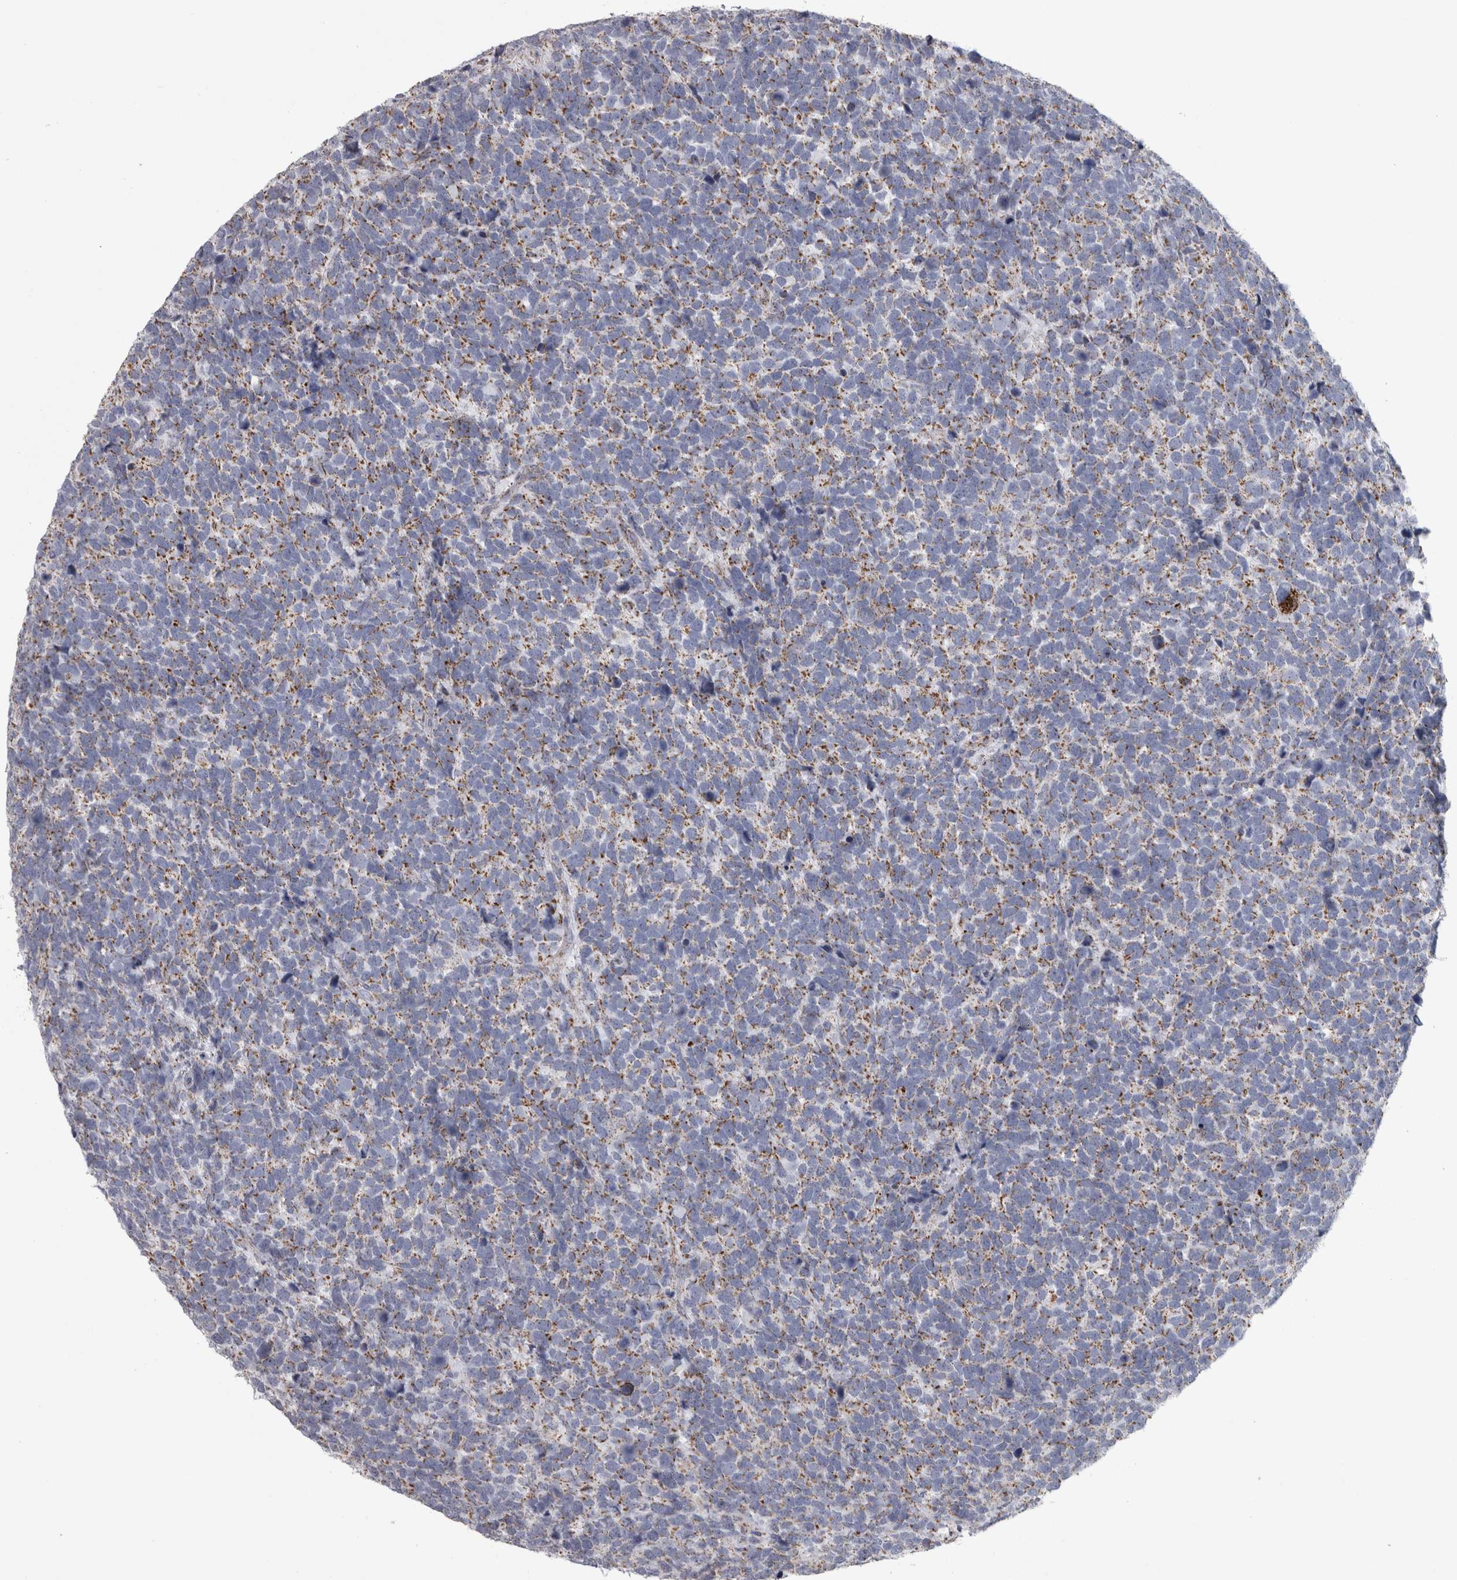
{"staining": {"intensity": "moderate", "quantity": ">75%", "location": "cytoplasmic/membranous"}, "tissue": "urothelial cancer", "cell_type": "Tumor cells", "image_type": "cancer", "snomed": [{"axis": "morphology", "description": "Urothelial carcinoma, High grade"}, {"axis": "topography", "description": "Urinary bladder"}], "caption": "Urothelial cancer was stained to show a protein in brown. There is medium levels of moderate cytoplasmic/membranous staining in about >75% of tumor cells.", "gene": "DBT", "patient": {"sex": "female", "age": 82}}